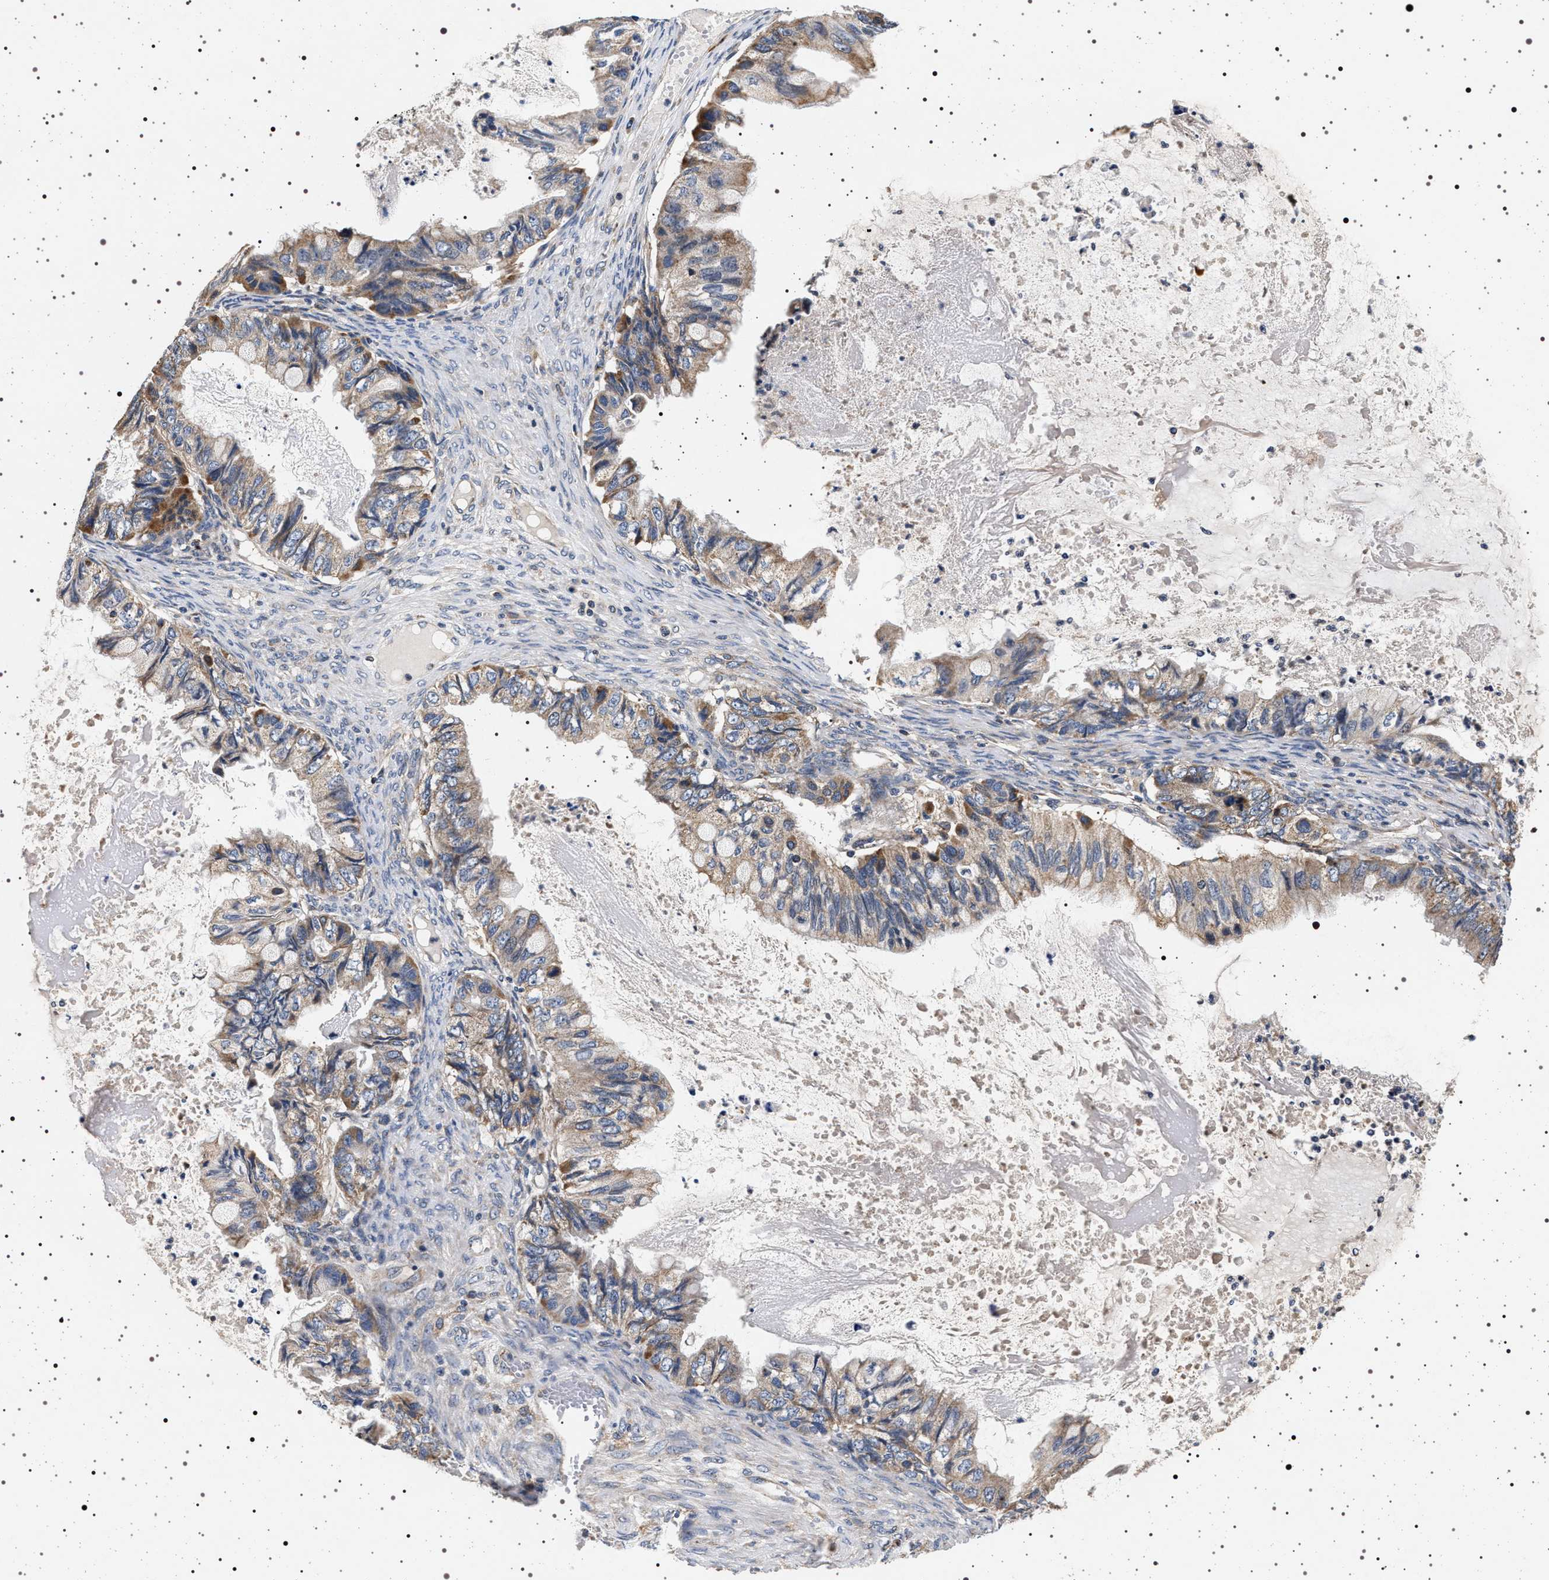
{"staining": {"intensity": "weak", "quantity": ">75%", "location": "cytoplasmic/membranous"}, "tissue": "ovarian cancer", "cell_type": "Tumor cells", "image_type": "cancer", "snomed": [{"axis": "morphology", "description": "Cystadenocarcinoma, mucinous, NOS"}, {"axis": "topography", "description": "Ovary"}], "caption": "IHC (DAB (3,3'-diaminobenzidine)) staining of human mucinous cystadenocarcinoma (ovarian) exhibits weak cytoplasmic/membranous protein positivity in about >75% of tumor cells. (Brightfield microscopy of DAB IHC at high magnification).", "gene": "DCBLD2", "patient": {"sex": "female", "age": 80}}